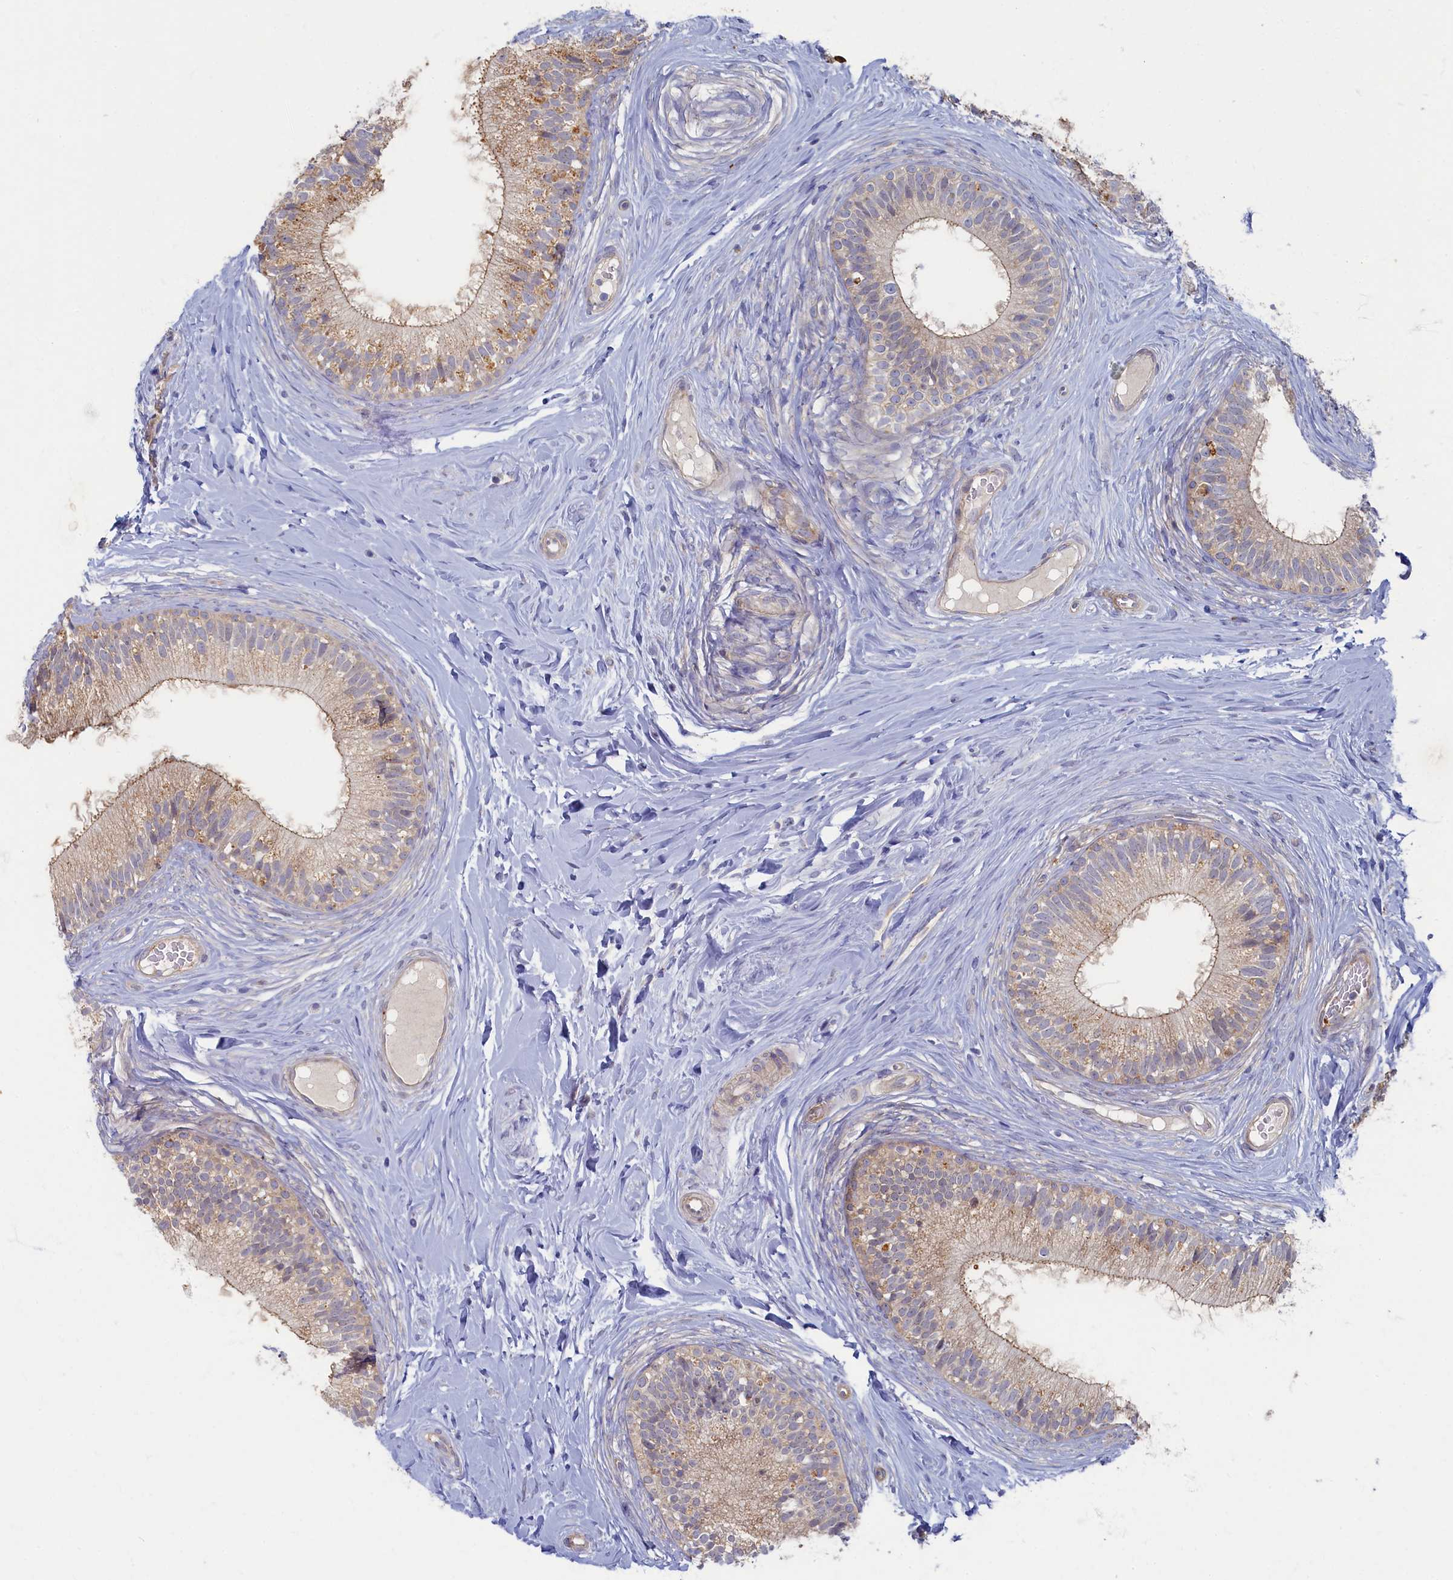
{"staining": {"intensity": "weak", "quantity": "25%-75%", "location": "cytoplasmic/membranous"}, "tissue": "epididymis", "cell_type": "Glandular cells", "image_type": "normal", "snomed": [{"axis": "morphology", "description": "Normal tissue, NOS"}, {"axis": "topography", "description": "Epididymis"}], "caption": "A low amount of weak cytoplasmic/membranous staining is seen in about 25%-75% of glandular cells in unremarkable epididymis. Nuclei are stained in blue.", "gene": "PSMG2", "patient": {"sex": "male", "age": 33}}